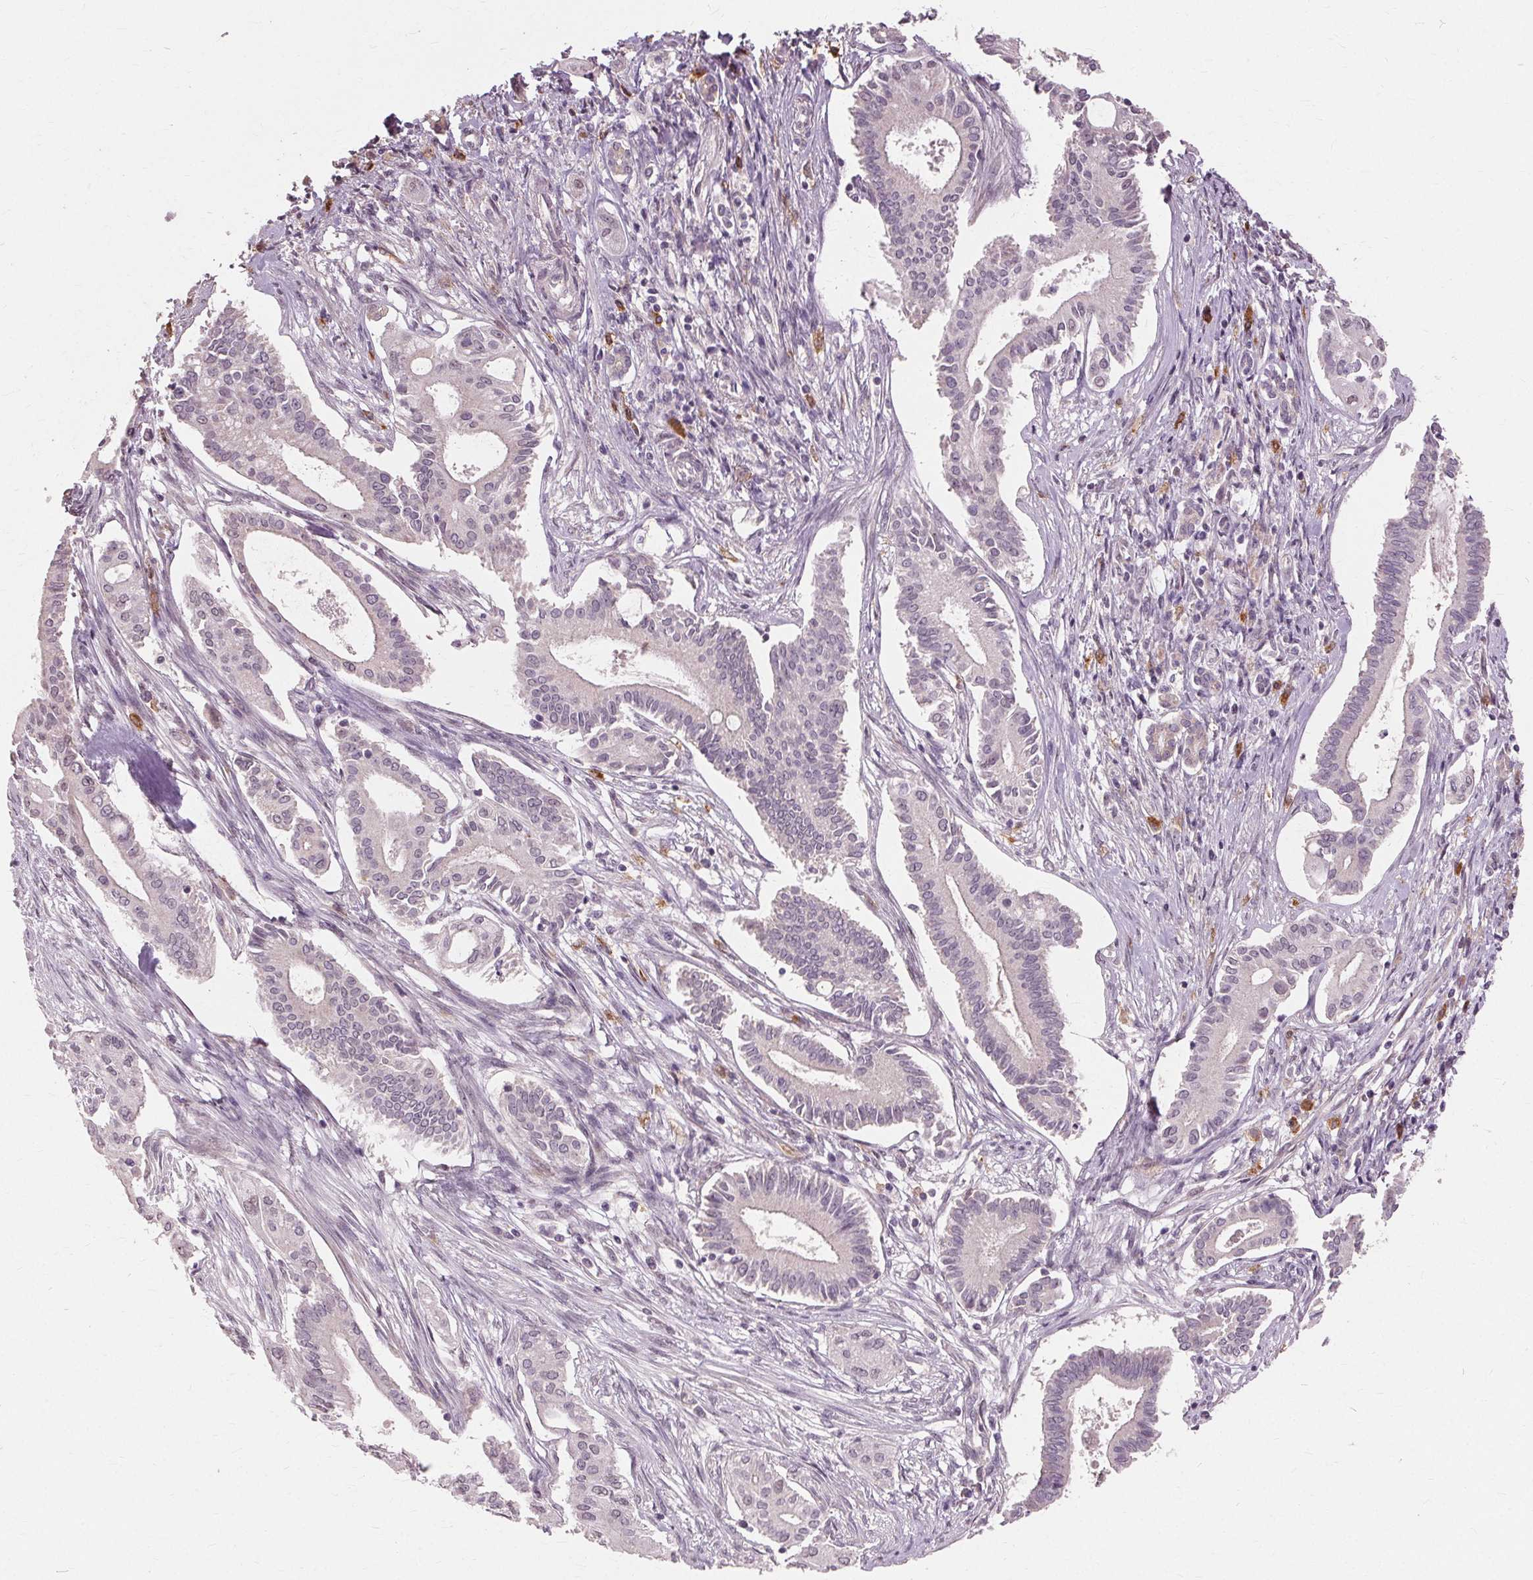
{"staining": {"intensity": "negative", "quantity": "none", "location": "none"}, "tissue": "pancreatic cancer", "cell_type": "Tumor cells", "image_type": "cancer", "snomed": [{"axis": "morphology", "description": "Adenocarcinoma, NOS"}, {"axis": "topography", "description": "Pancreas"}], "caption": "Immunohistochemistry of pancreatic adenocarcinoma reveals no staining in tumor cells. (Brightfield microscopy of DAB (3,3'-diaminobenzidine) IHC at high magnification).", "gene": "SIGLEC6", "patient": {"sex": "female", "age": 68}}